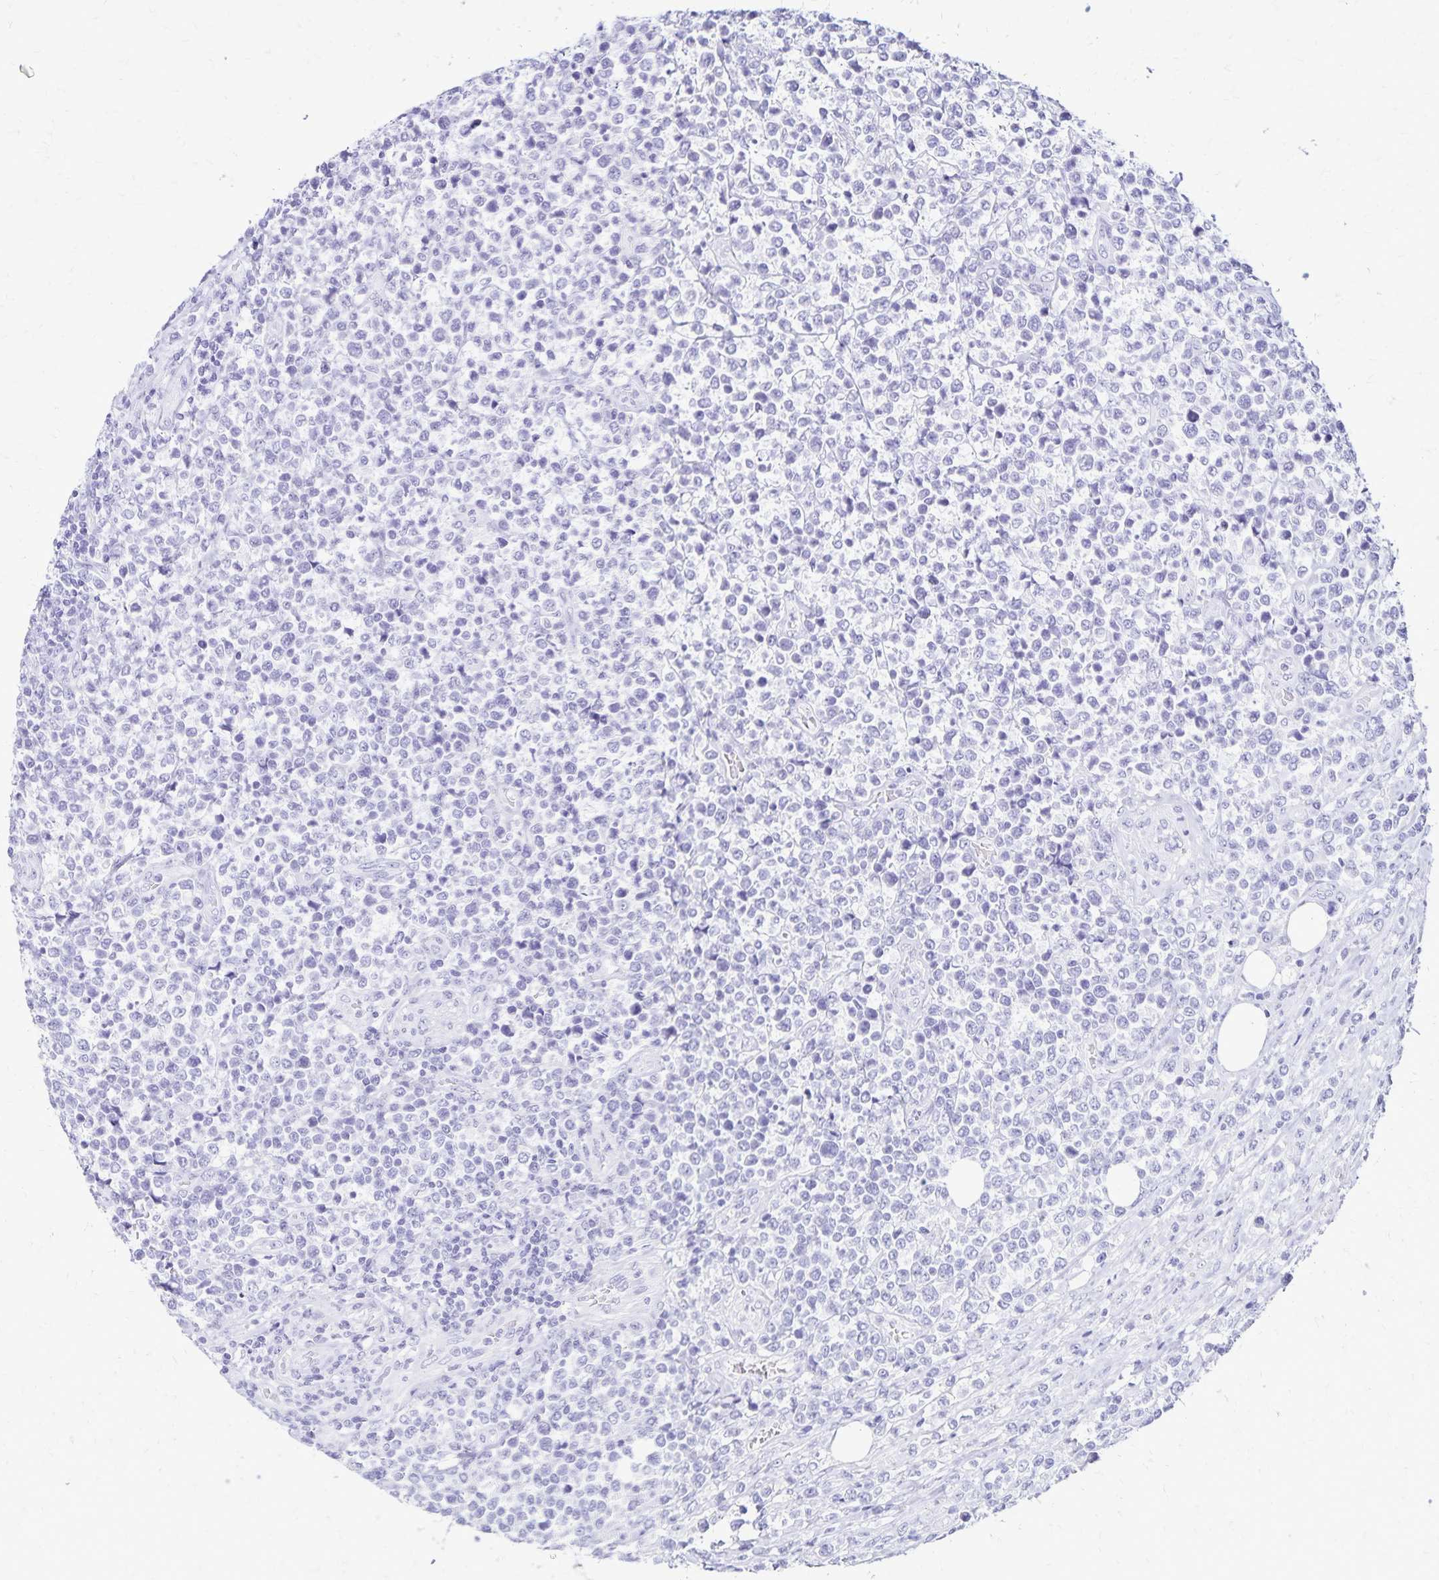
{"staining": {"intensity": "negative", "quantity": "none", "location": "none"}, "tissue": "lymphoma", "cell_type": "Tumor cells", "image_type": "cancer", "snomed": [{"axis": "morphology", "description": "Malignant lymphoma, non-Hodgkin's type, High grade"}, {"axis": "topography", "description": "Soft tissue"}], "caption": "Immunohistochemistry histopathology image of human malignant lymphoma, non-Hodgkin's type (high-grade) stained for a protein (brown), which exhibits no positivity in tumor cells. (DAB immunohistochemistry visualized using brightfield microscopy, high magnification).", "gene": "LIN28B", "patient": {"sex": "female", "age": 56}}